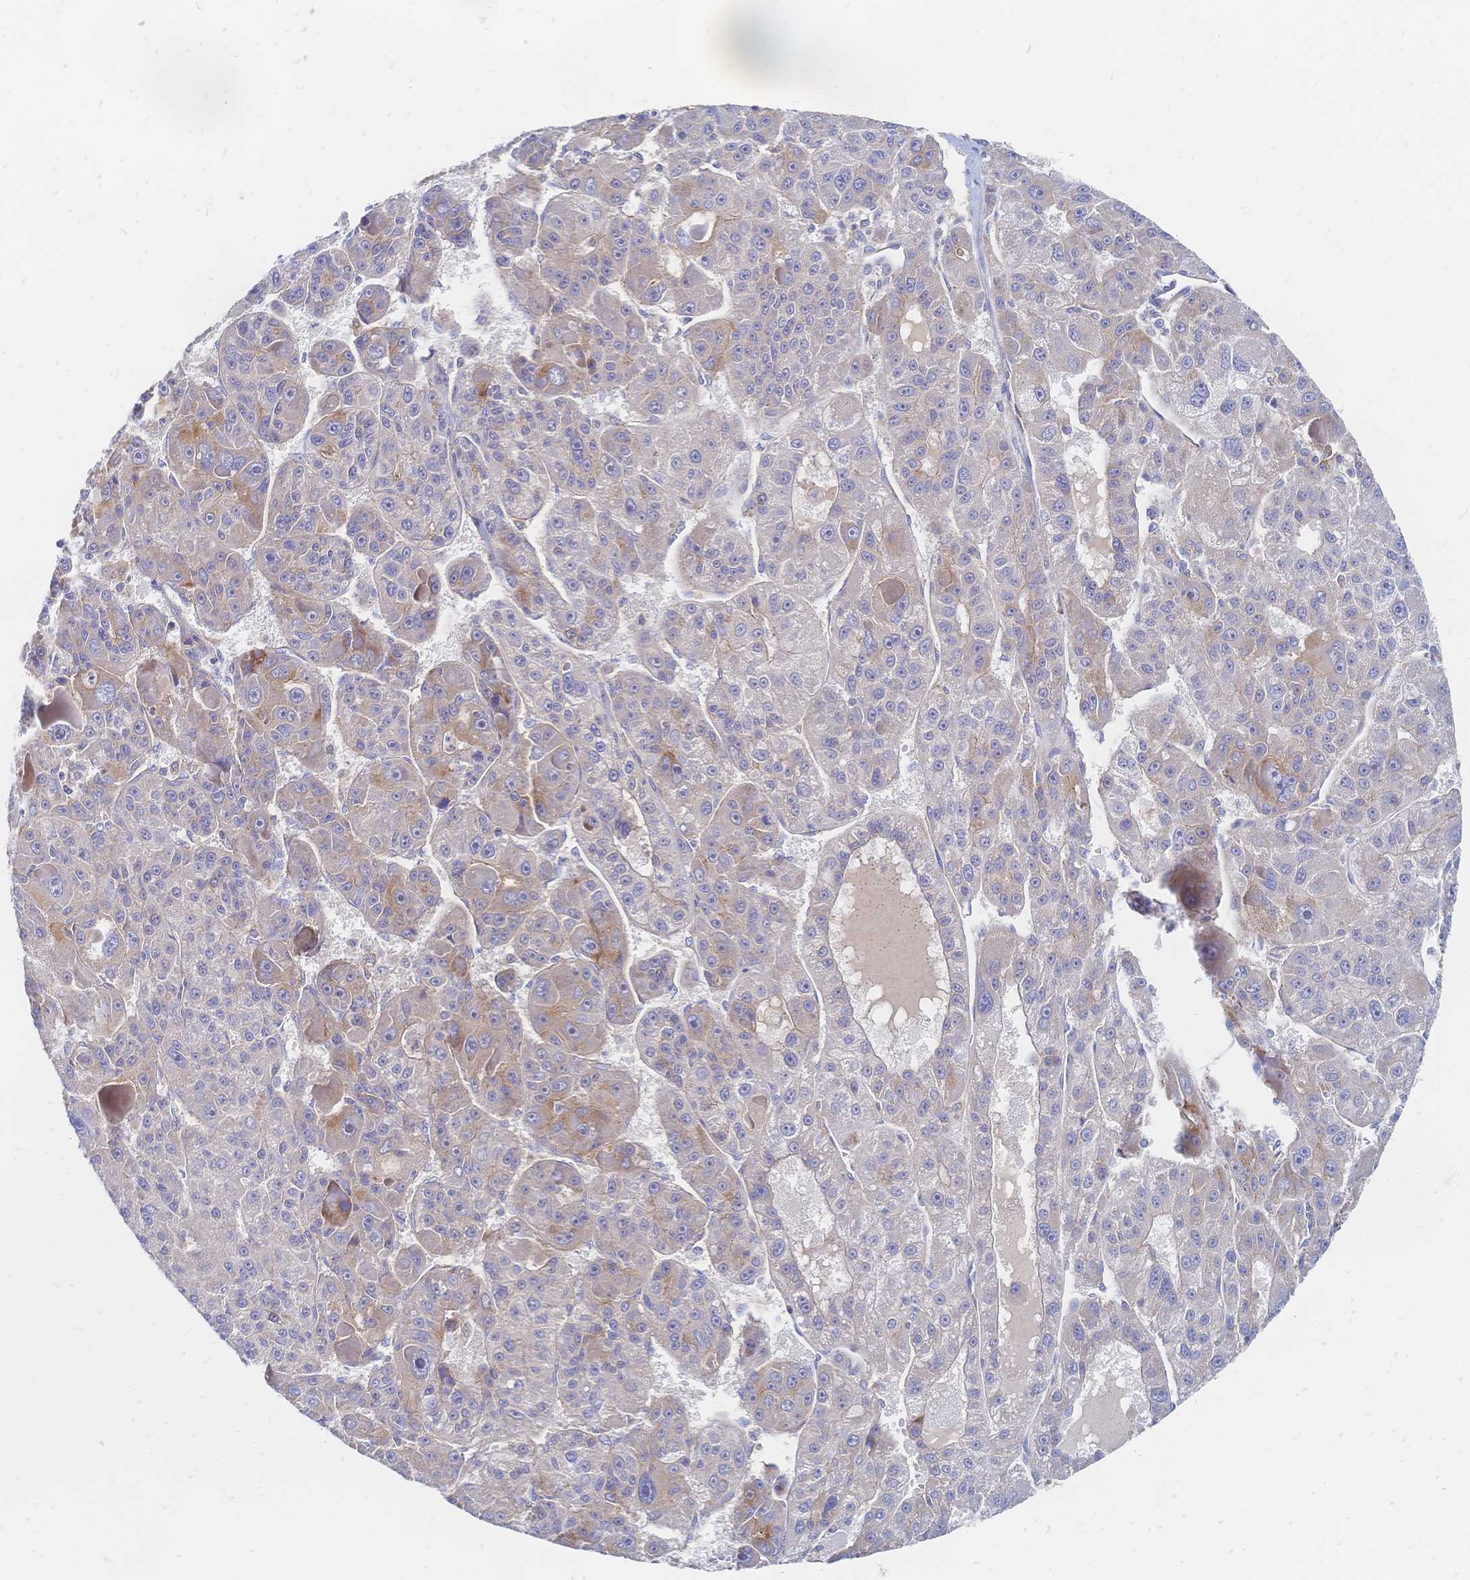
{"staining": {"intensity": "moderate", "quantity": "<25%", "location": "cytoplasmic/membranous"}, "tissue": "liver cancer", "cell_type": "Tumor cells", "image_type": "cancer", "snomed": [{"axis": "morphology", "description": "Carcinoma, Hepatocellular, NOS"}, {"axis": "topography", "description": "Liver"}], "caption": "This histopathology image reveals liver cancer (hepatocellular carcinoma) stained with immunohistochemistry (IHC) to label a protein in brown. The cytoplasmic/membranous of tumor cells show moderate positivity for the protein. Nuclei are counter-stained blue.", "gene": "SORBS1", "patient": {"sex": "male", "age": 76}}